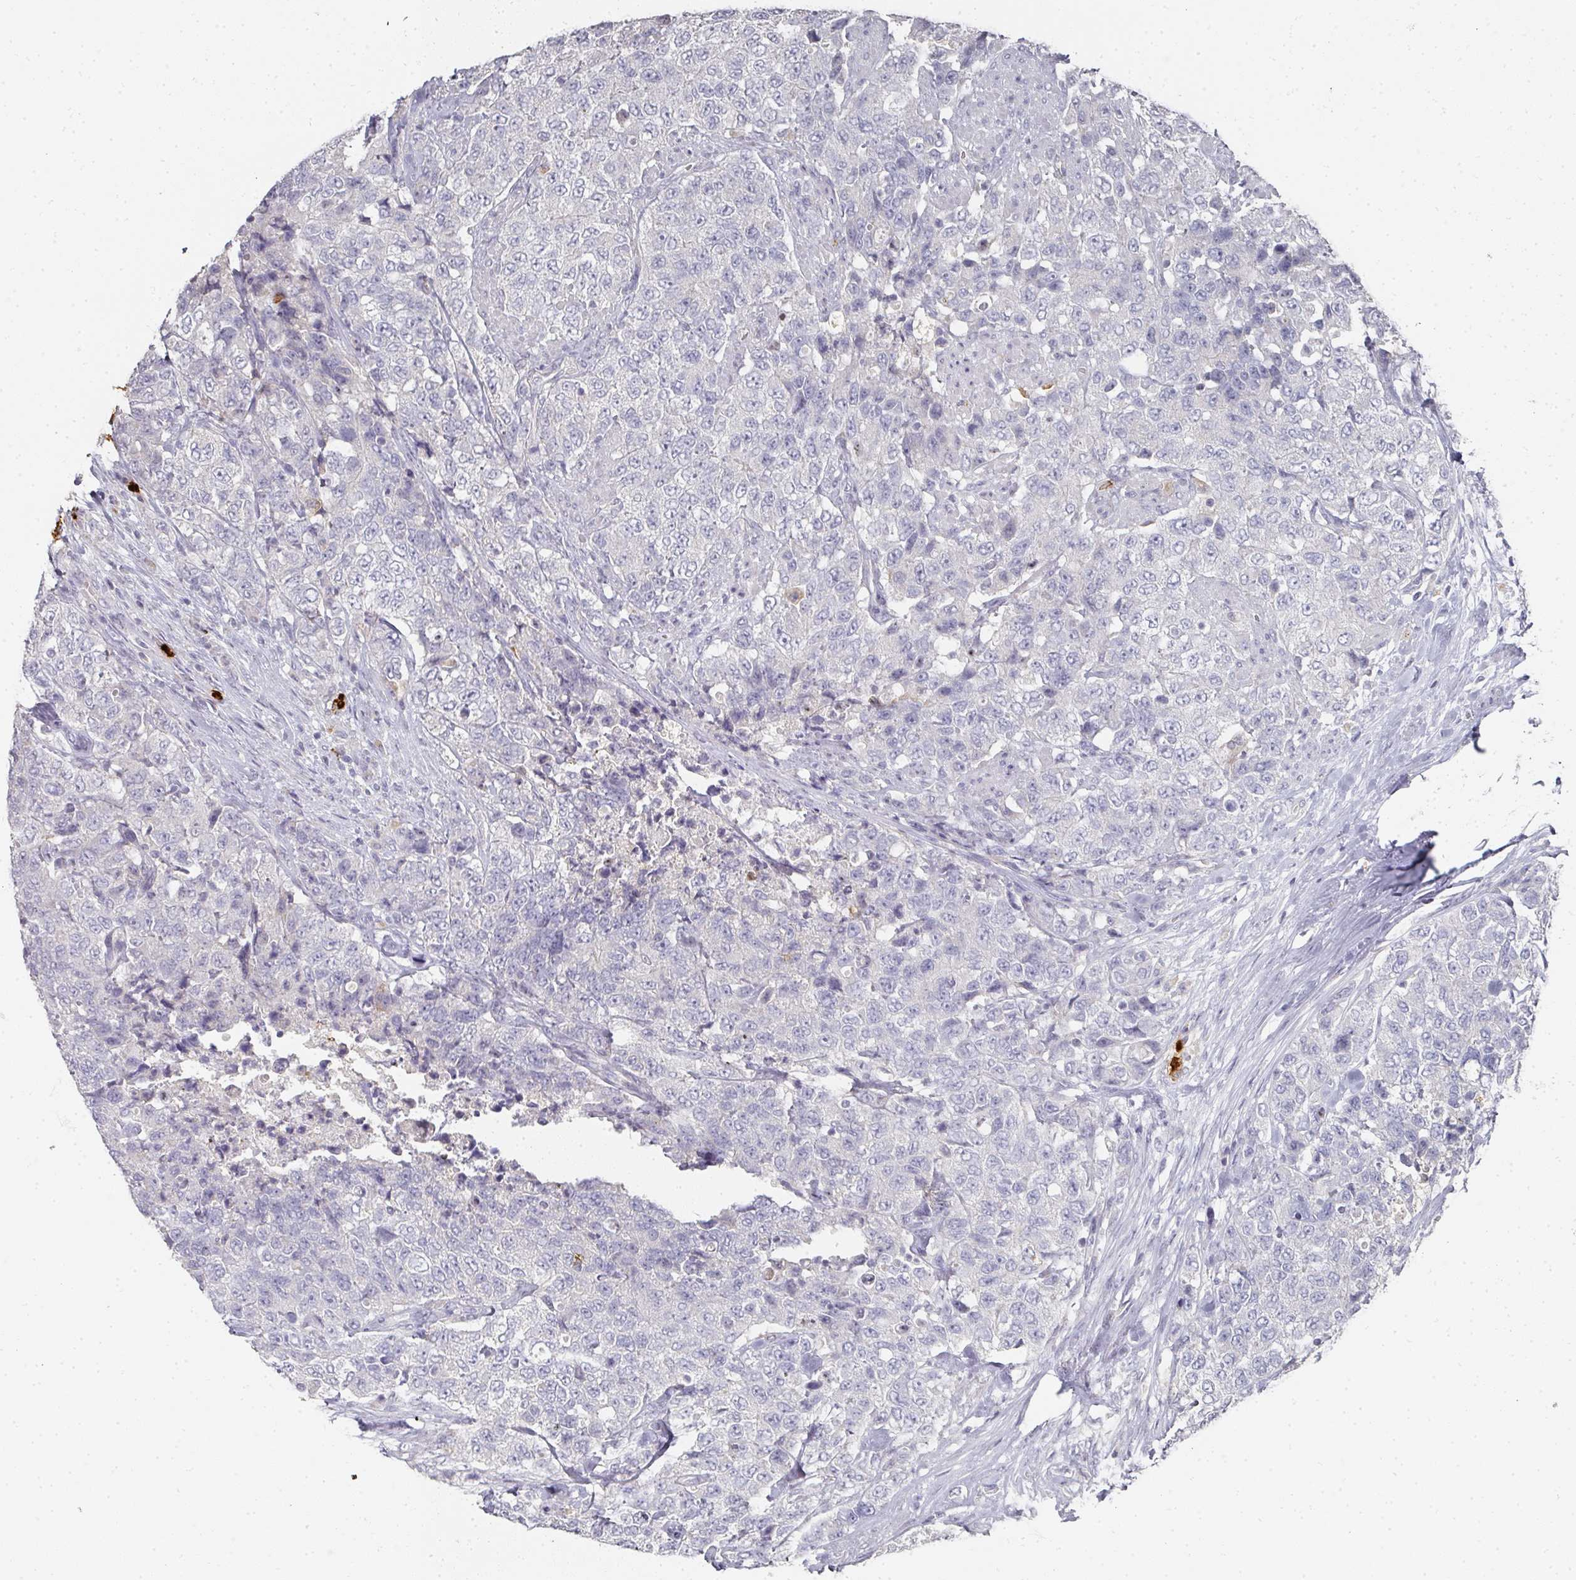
{"staining": {"intensity": "negative", "quantity": "none", "location": "none"}, "tissue": "urothelial cancer", "cell_type": "Tumor cells", "image_type": "cancer", "snomed": [{"axis": "morphology", "description": "Urothelial carcinoma, High grade"}, {"axis": "topography", "description": "Urinary bladder"}], "caption": "Tumor cells are negative for protein expression in human urothelial carcinoma (high-grade).", "gene": "CAMP", "patient": {"sex": "female", "age": 78}}